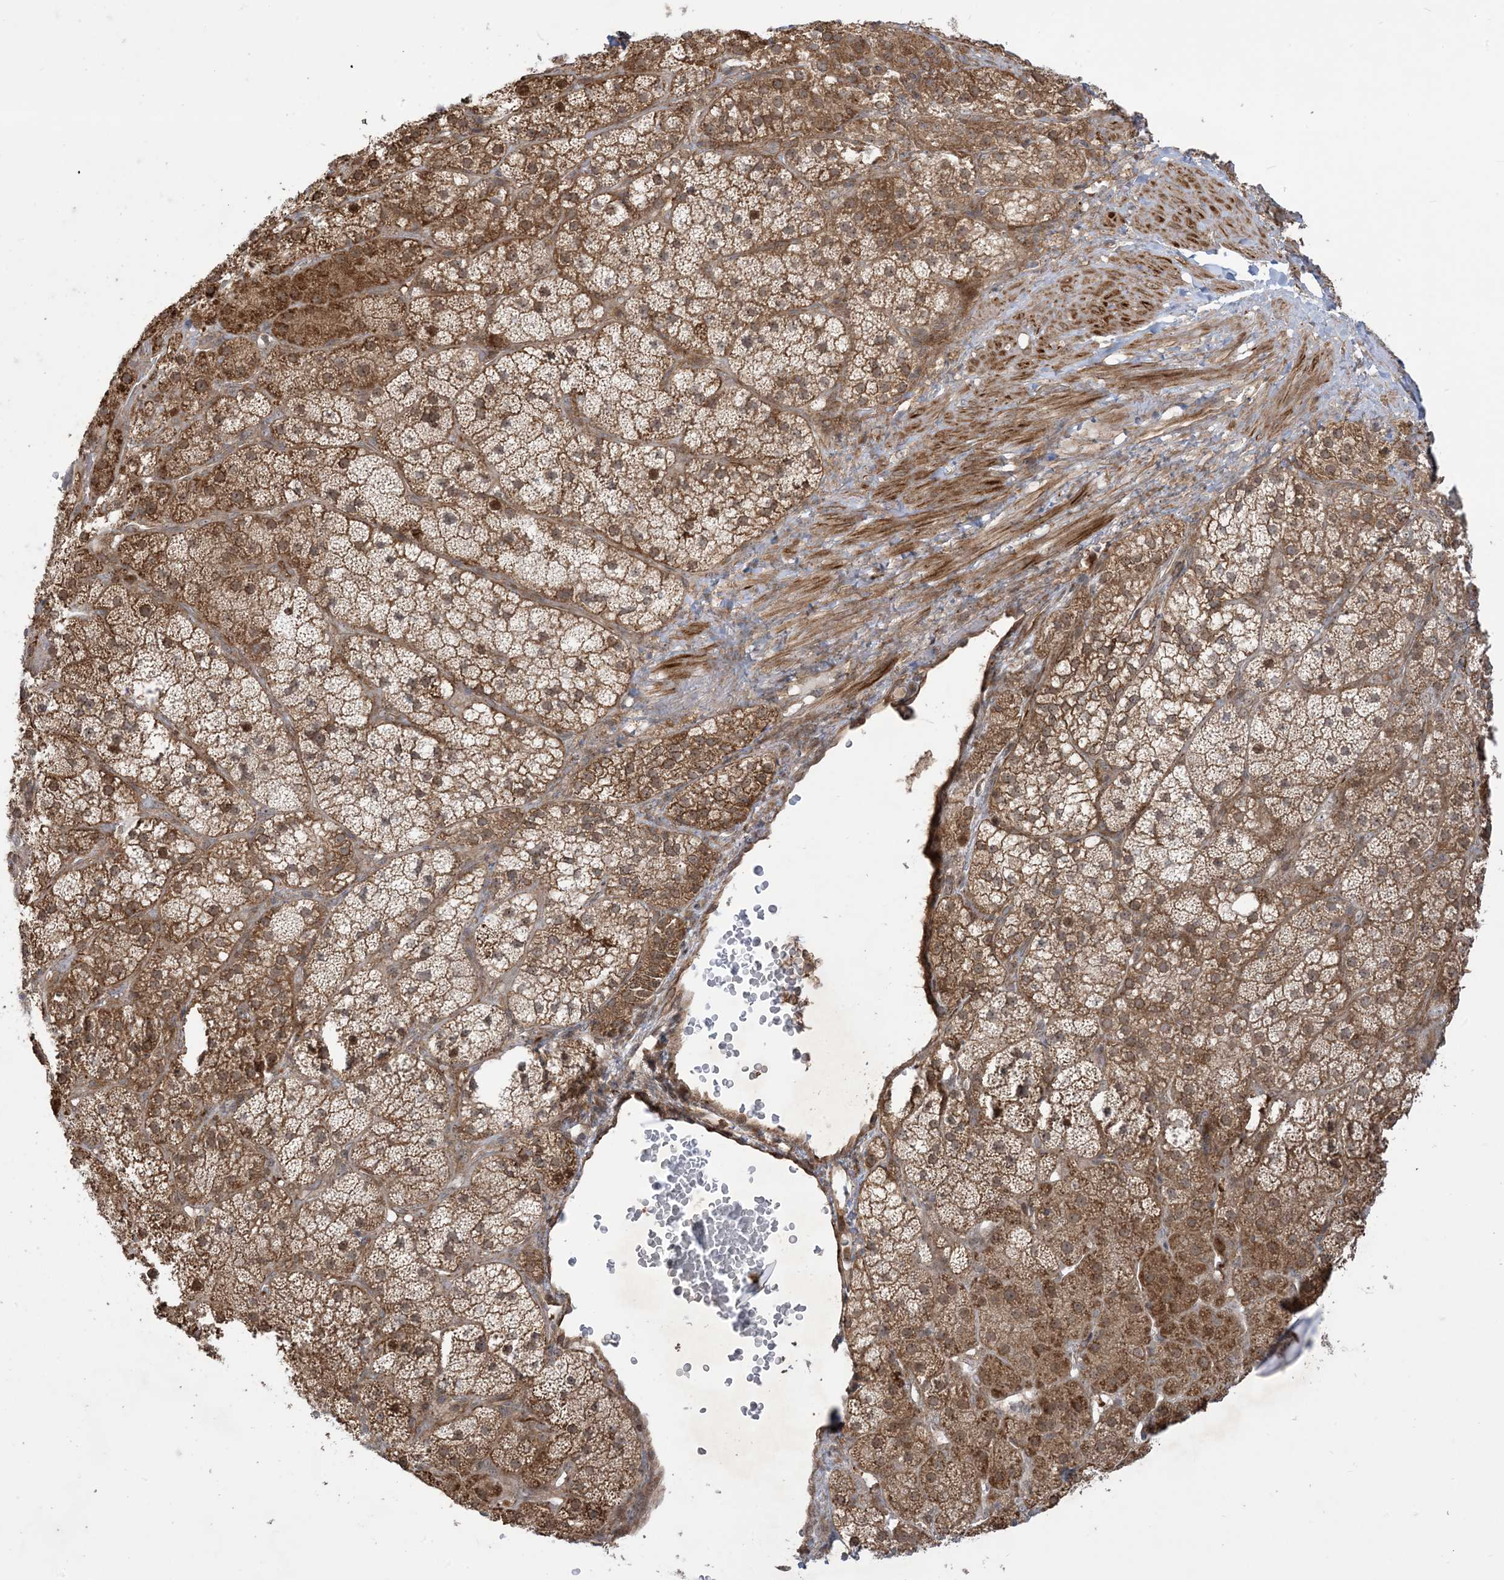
{"staining": {"intensity": "strong", "quantity": ">75%", "location": "cytoplasmic/membranous"}, "tissue": "adrenal gland", "cell_type": "Glandular cells", "image_type": "normal", "snomed": [{"axis": "morphology", "description": "Normal tissue, NOS"}, {"axis": "topography", "description": "Adrenal gland"}], "caption": "Adrenal gland stained with immunohistochemistry (IHC) exhibits strong cytoplasmic/membranous positivity in approximately >75% of glandular cells.", "gene": "SOGA3", "patient": {"sex": "male", "age": 57}}